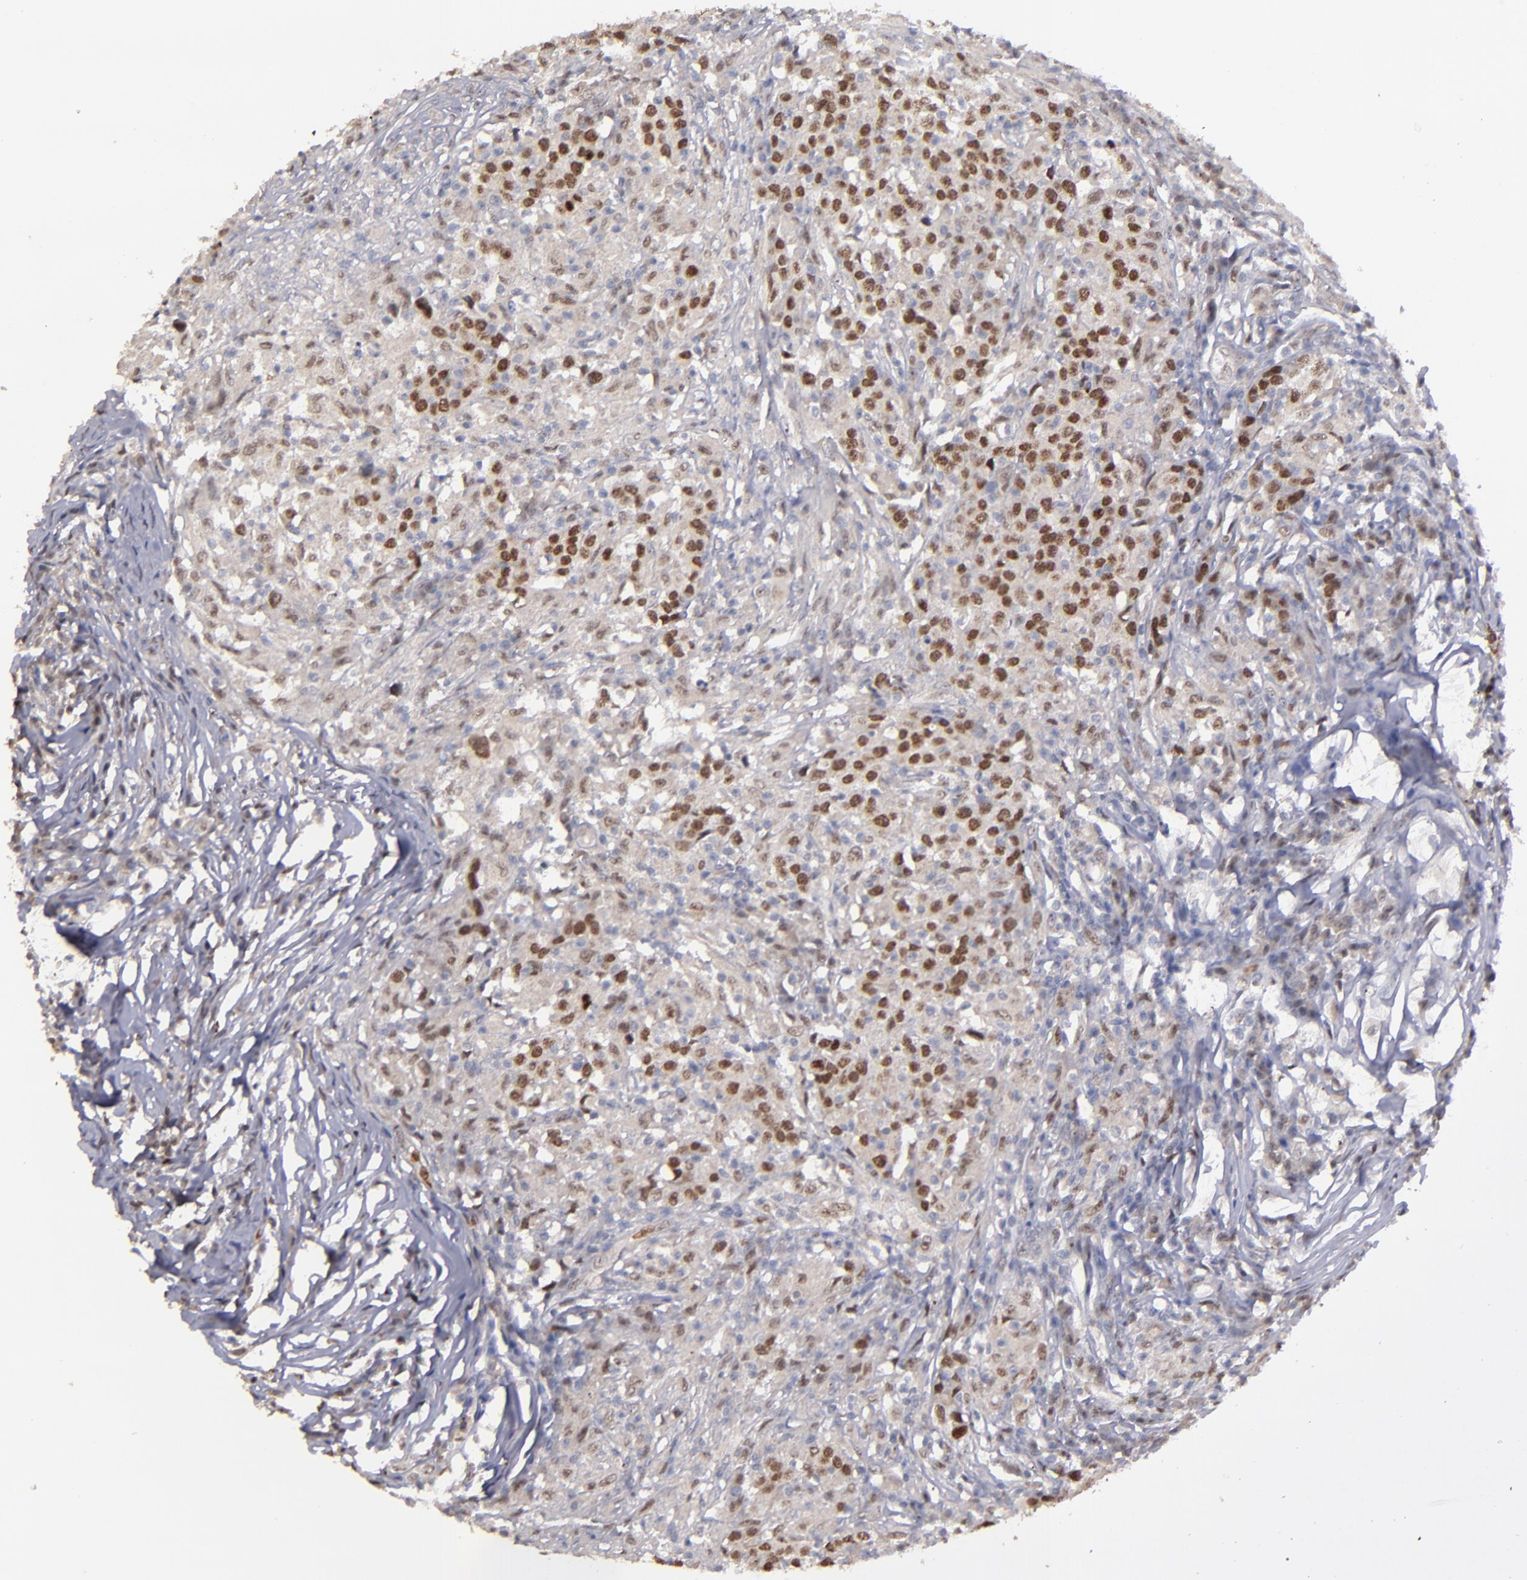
{"staining": {"intensity": "strong", "quantity": ">75%", "location": "nuclear"}, "tissue": "head and neck cancer", "cell_type": "Tumor cells", "image_type": "cancer", "snomed": [{"axis": "morphology", "description": "Adenocarcinoma, NOS"}, {"axis": "topography", "description": "Salivary gland"}, {"axis": "topography", "description": "Head-Neck"}], "caption": "About >75% of tumor cells in human head and neck cancer exhibit strong nuclear protein expression as visualized by brown immunohistochemical staining.", "gene": "RREB1", "patient": {"sex": "female", "age": 65}}